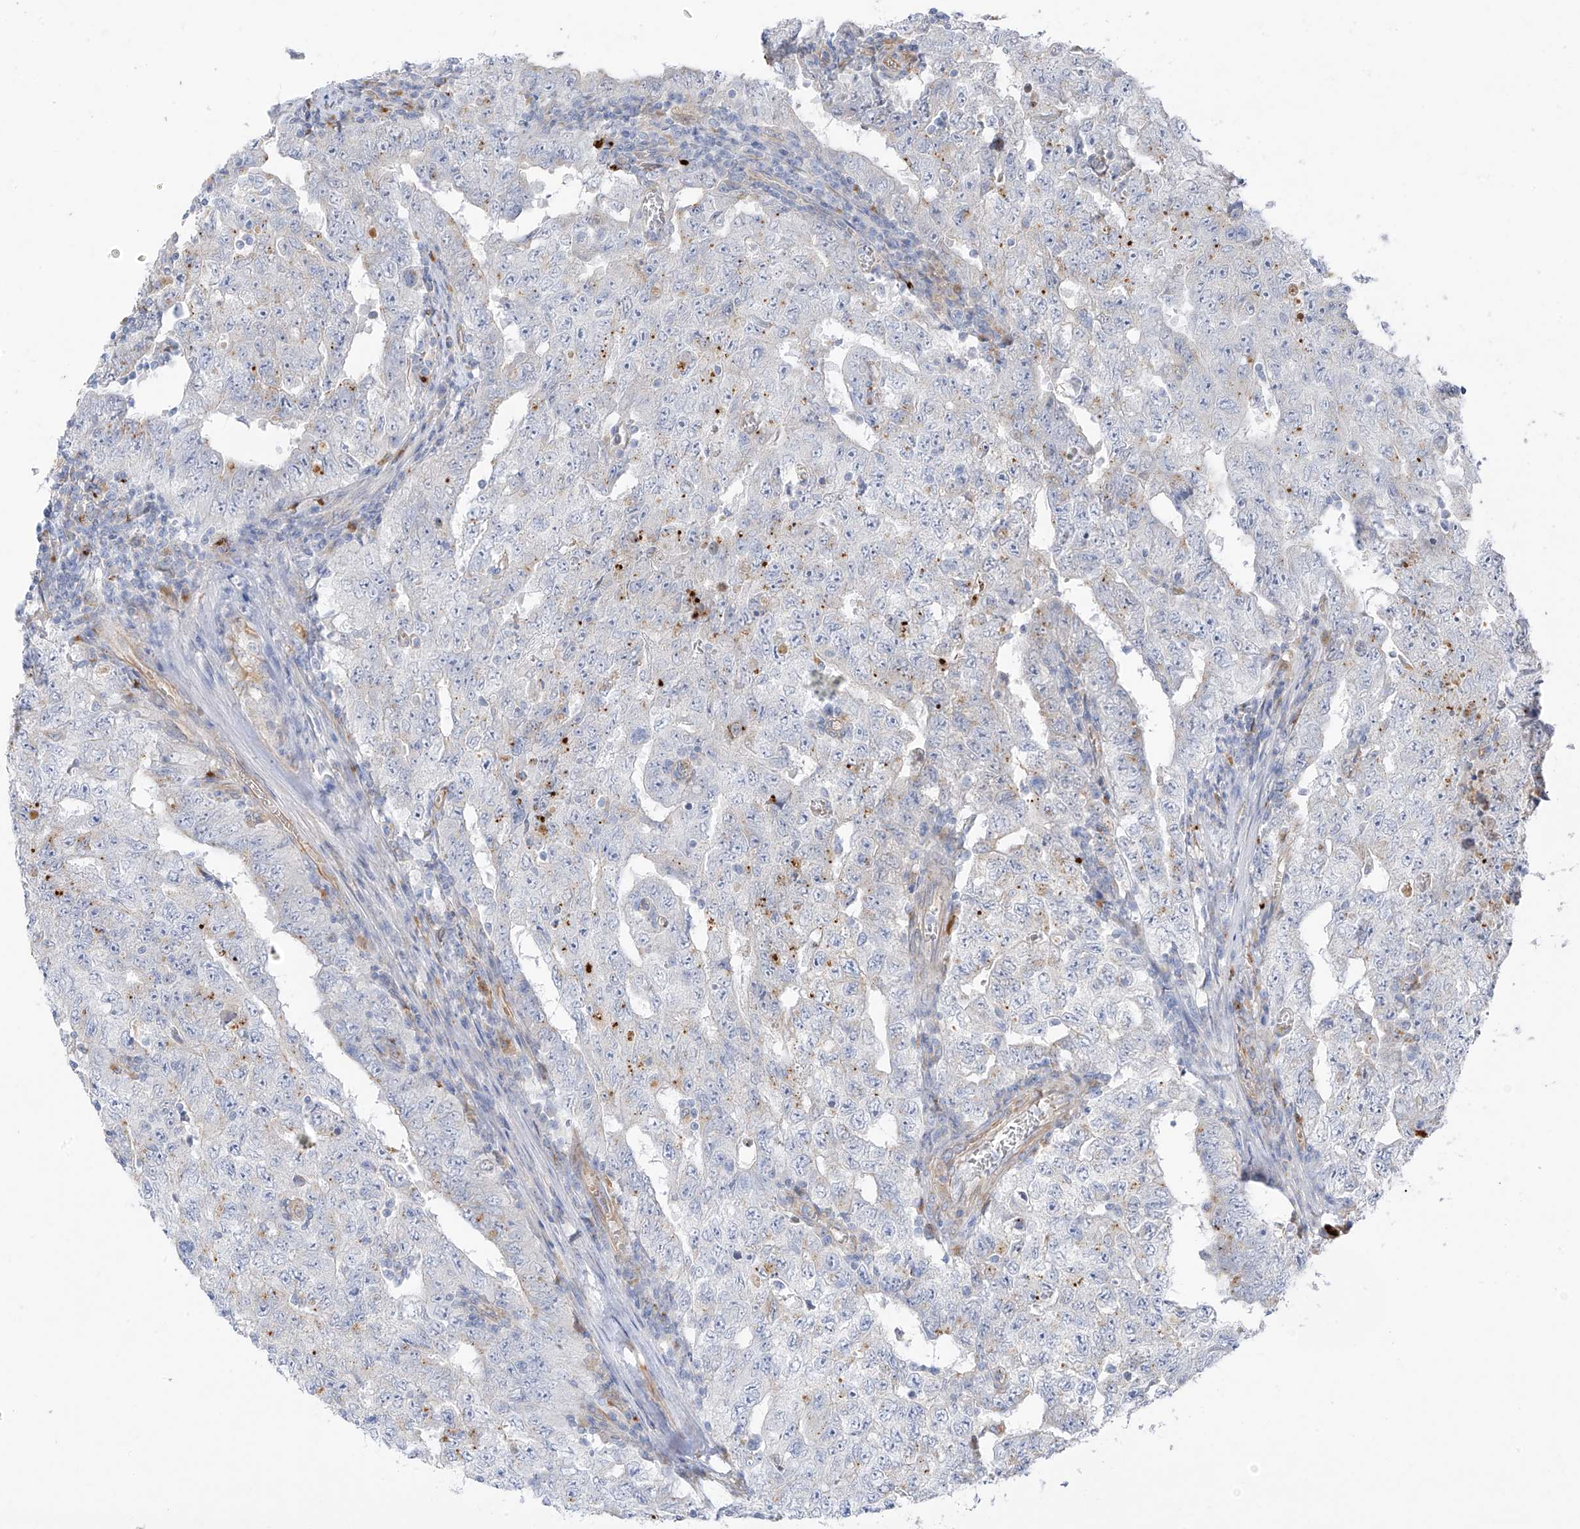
{"staining": {"intensity": "negative", "quantity": "none", "location": "none"}, "tissue": "testis cancer", "cell_type": "Tumor cells", "image_type": "cancer", "snomed": [{"axis": "morphology", "description": "Carcinoma, Embryonal, NOS"}, {"axis": "topography", "description": "Testis"}], "caption": "Immunohistochemistry photomicrograph of neoplastic tissue: testis embryonal carcinoma stained with DAB (3,3'-diaminobenzidine) reveals no significant protein expression in tumor cells.", "gene": "TAL2", "patient": {"sex": "male", "age": 26}}